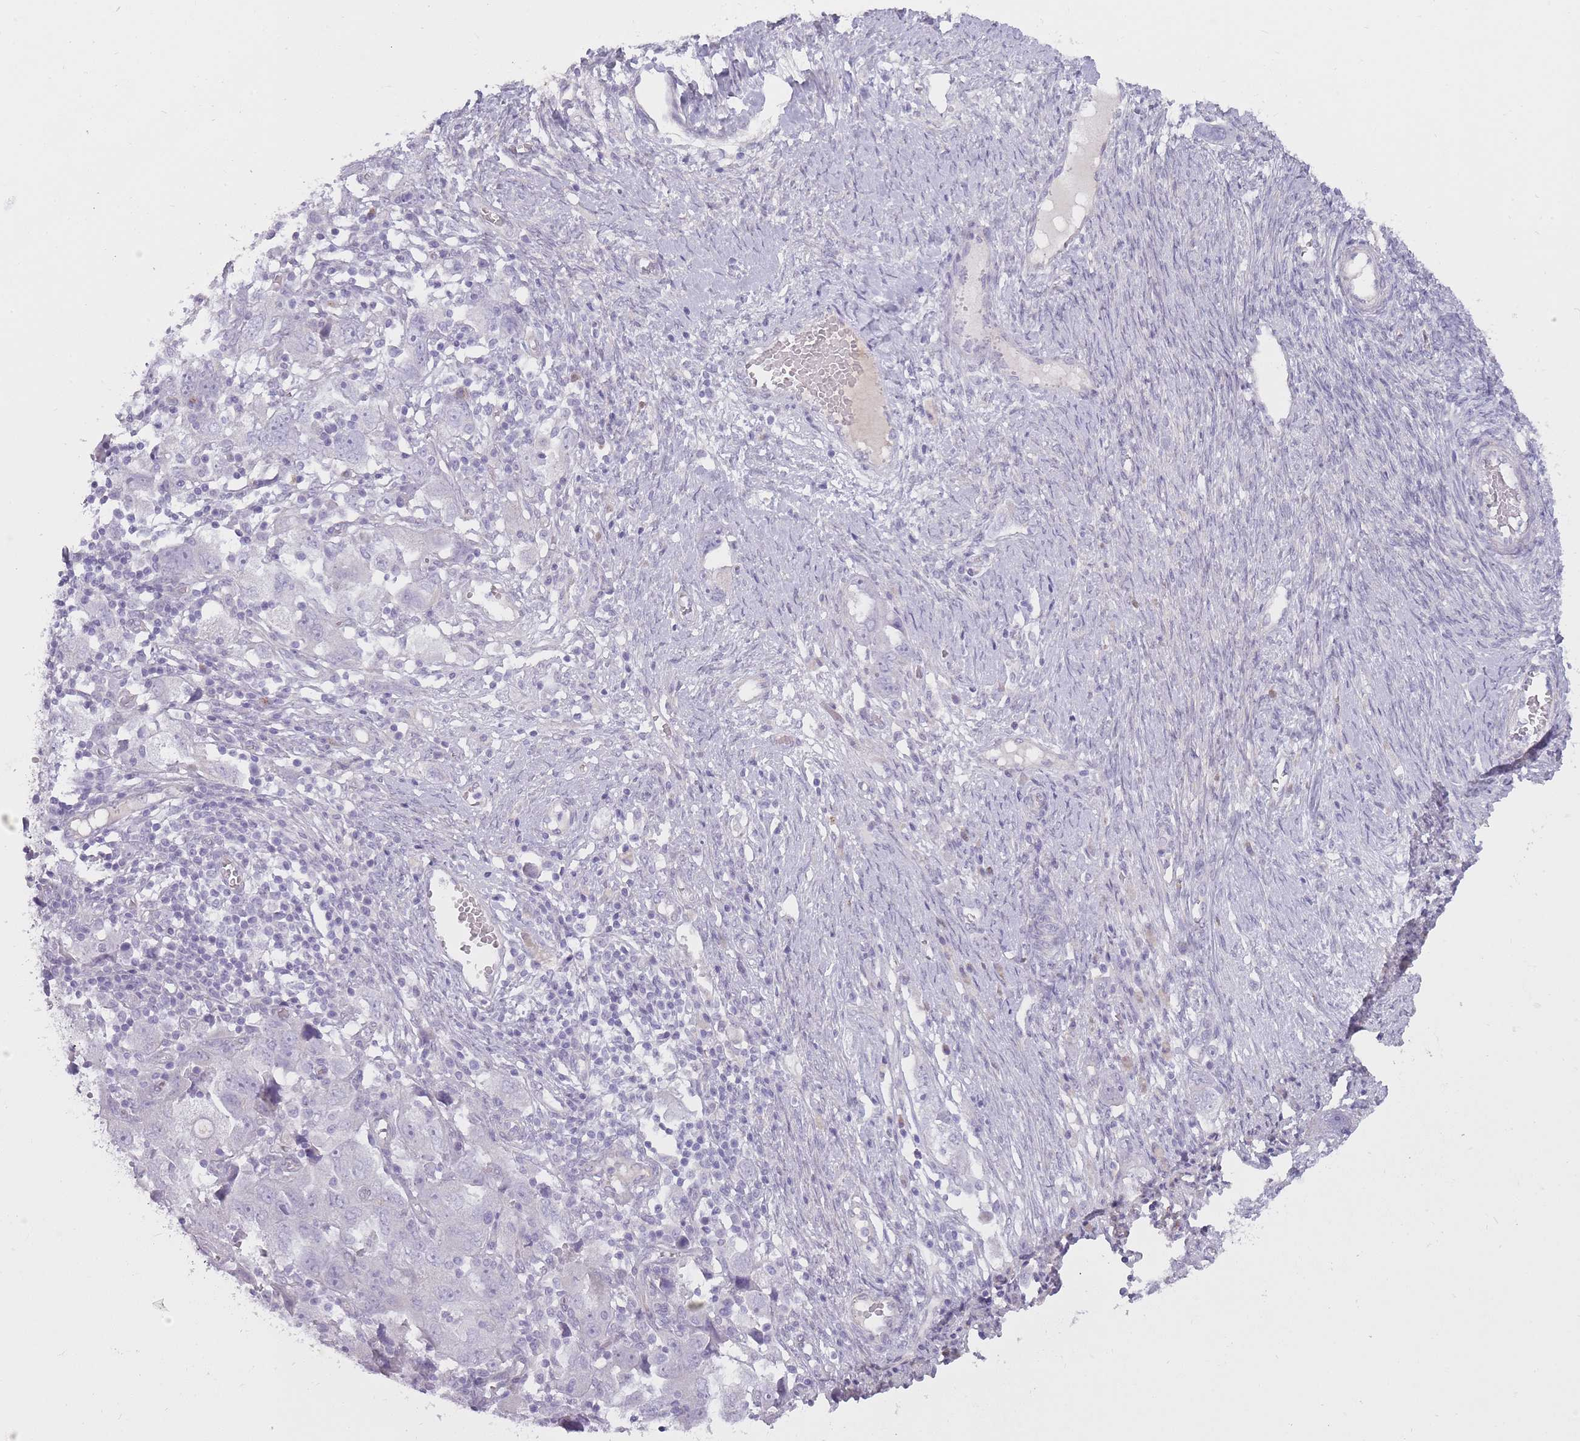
{"staining": {"intensity": "negative", "quantity": "none", "location": "none"}, "tissue": "ovarian cancer", "cell_type": "Tumor cells", "image_type": "cancer", "snomed": [{"axis": "morphology", "description": "Carcinoma, NOS"}, {"axis": "morphology", "description": "Cystadenocarcinoma, serous, NOS"}, {"axis": "topography", "description": "Ovary"}], "caption": "Tumor cells show no significant protein expression in ovarian cancer (carcinoma).", "gene": "PGRMC2", "patient": {"sex": "female", "age": 69}}